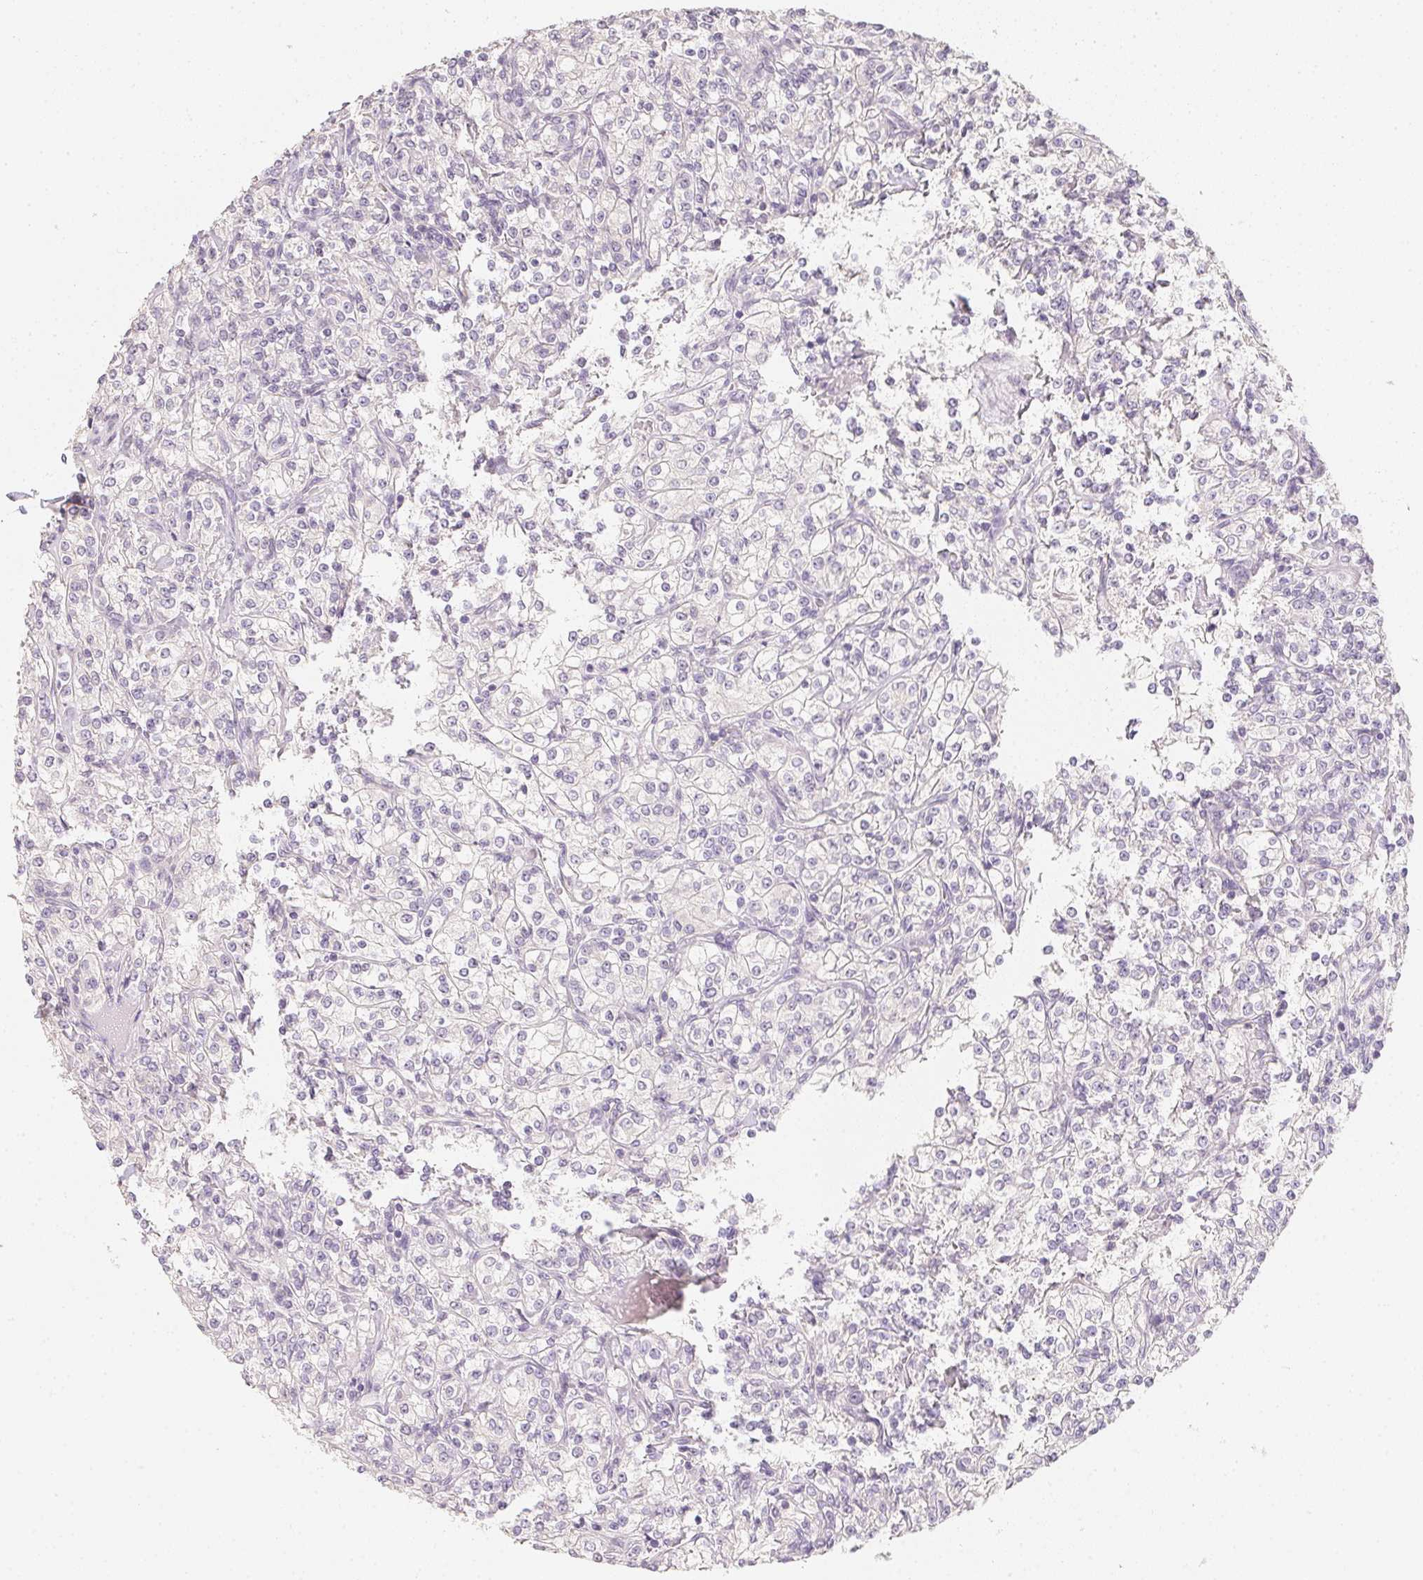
{"staining": {"intensity": "negative", "quantity": "none", "location": "none"}, "tissue": "renal cancer", "cell_type": "Tumor cells", "image_type": "cancer", "snomed": [{"axis": "morphology", "description": "Adenocarcinoma, NOS"}, {"axis": "topography", "description": "Kidney"}], "caption": "Immunohistochemistry histopathology image of human adenocarcinoma (renal) stained for a protein (brown), which displays no expression in tumor cells.", "gene": "ZBBX", "patient": {"sex": "male", "age": 77}}